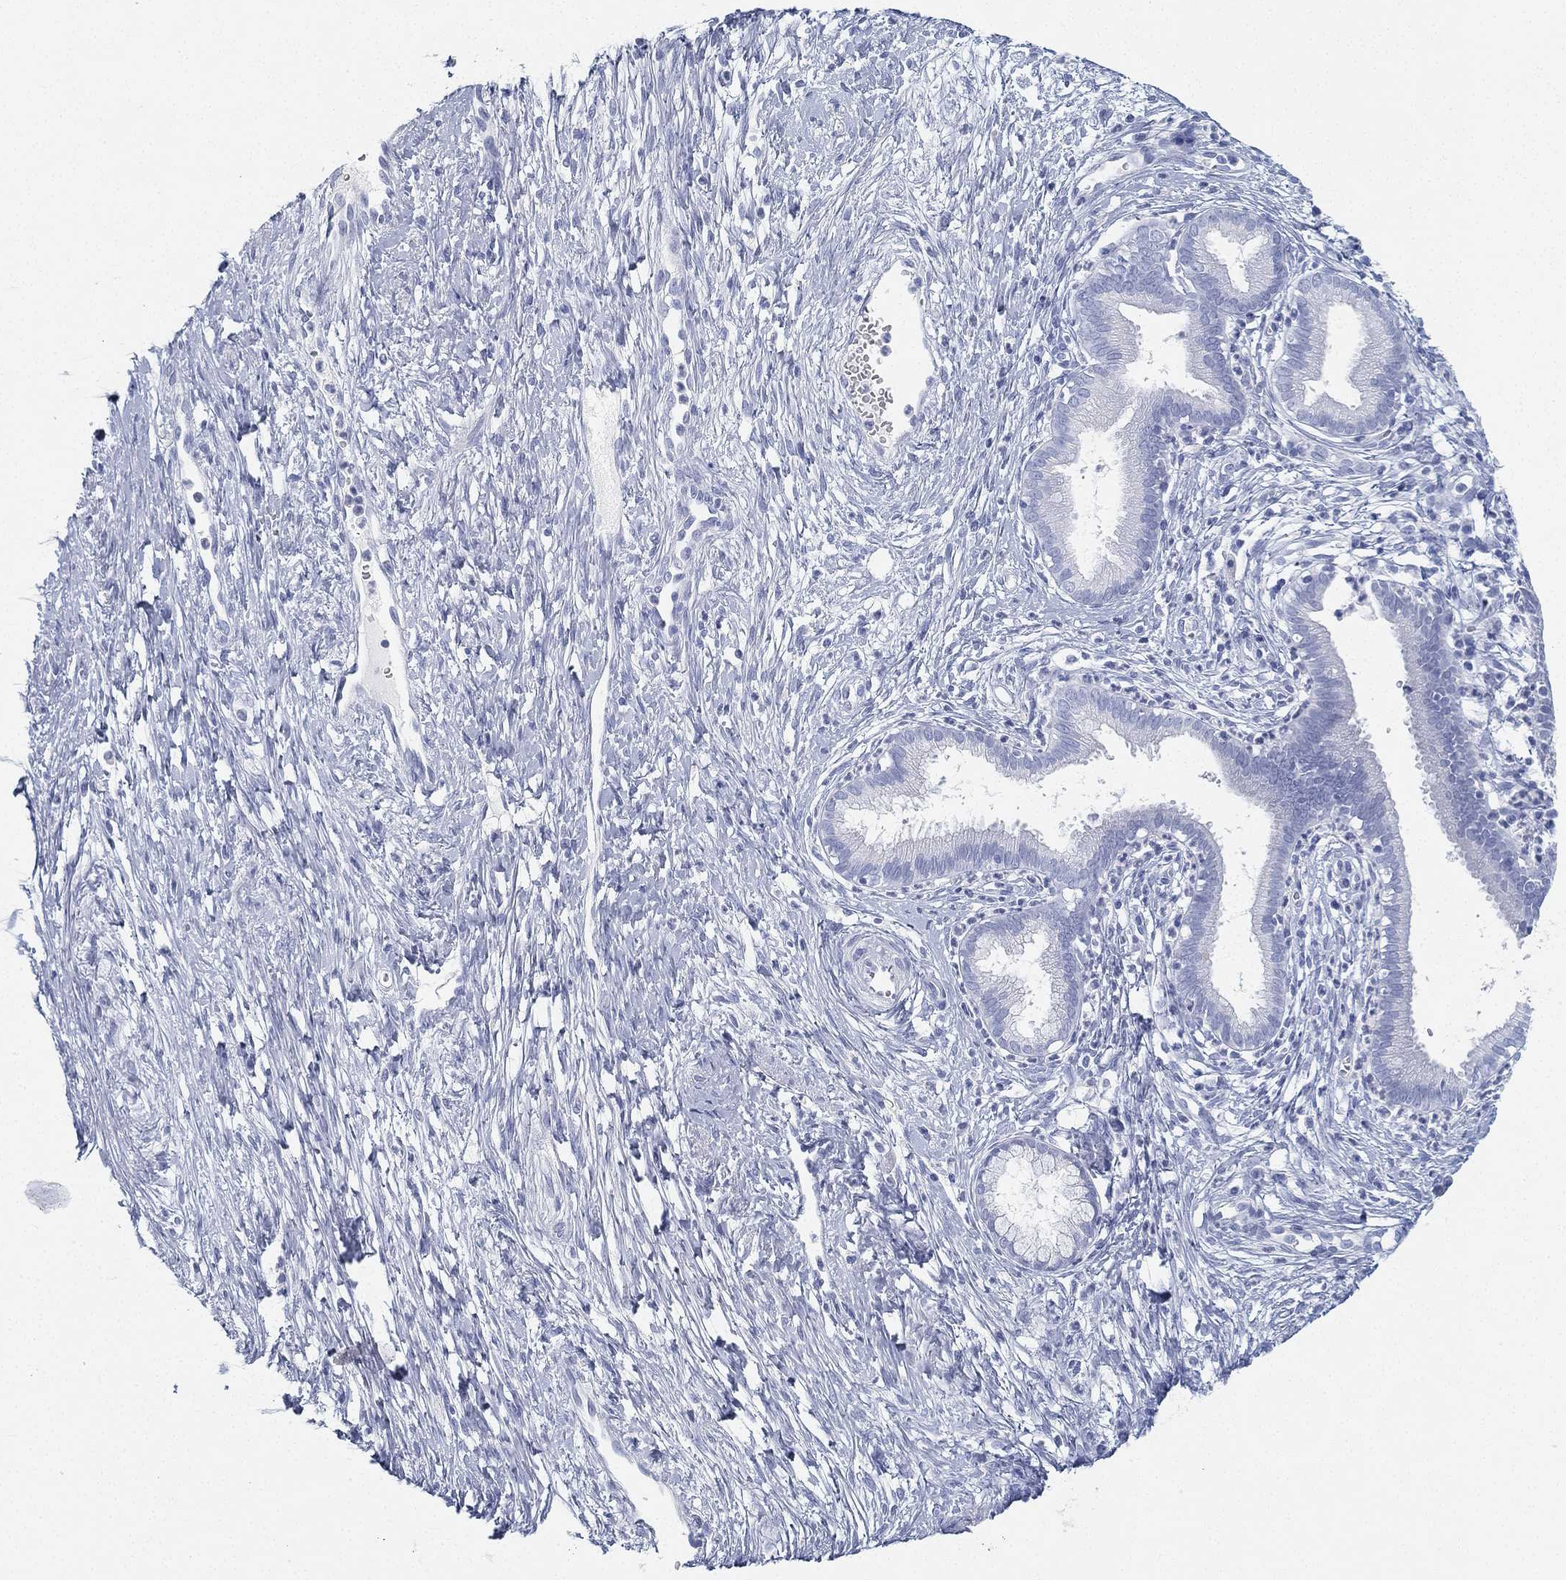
{"staining": {"intensity": "negative", "quantity": "none", "location": "none"}, "tissue": "cervical cancer", "cell_type": "Tumor cells", "image_type": "cancer", "snomed": [{"axis": "morphology", "description": "Squamous cell carcinoma, NOS"}, {"axis": "topography", "description": "Cervix"}], "caption": "A high-resolution histopathology image shows immunohistochemistry (IHC) staining of cervical cancer, which shows no significant expression in tumor cells. (DAB IHC, high magnification).", "gene": "GPR61", "patient": {"sex": "female", "age": 32}}